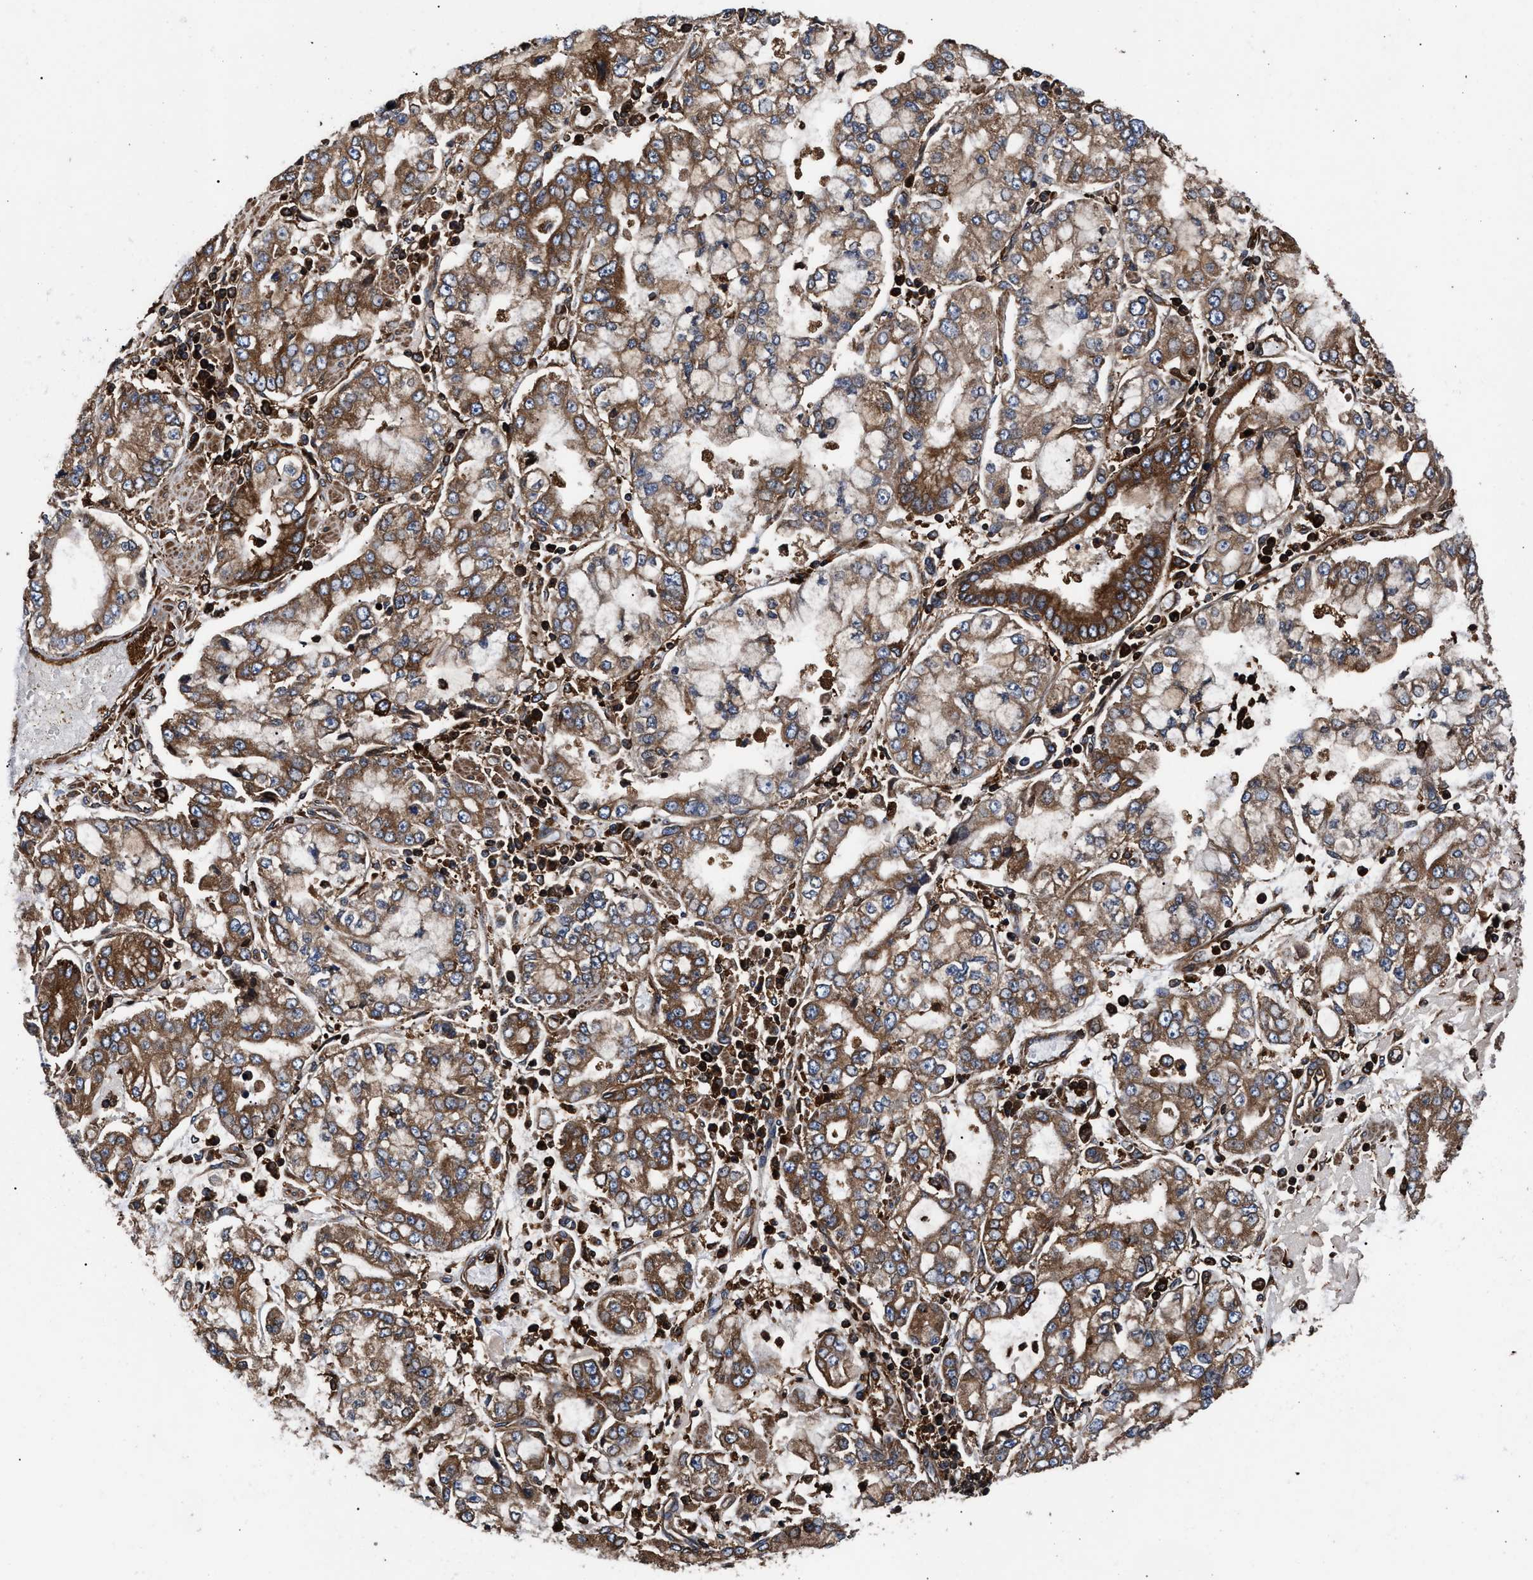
{"staining": {"intensity": "moderate", "quantity": ">75%", "location": "cytoplasmic/membranous"}, "tissue": "stomach cancer", "cell_type": "Tumor cells", "image_type": "cancer", "snomed": [{"axis": "morphology", "description": "Adenocarcinoma, NOS"}, {"axis": "topography", "description": "Stomach"}], "caption": "Brown immunohistochemical staining in human stomach cancer (adenocarcinoma) exhibits moderate cytoplasmic/membranous staining in about >75% of tumor cells.", "gene": "KYAT1", "patient": {"sex": "male", "age": 76}}